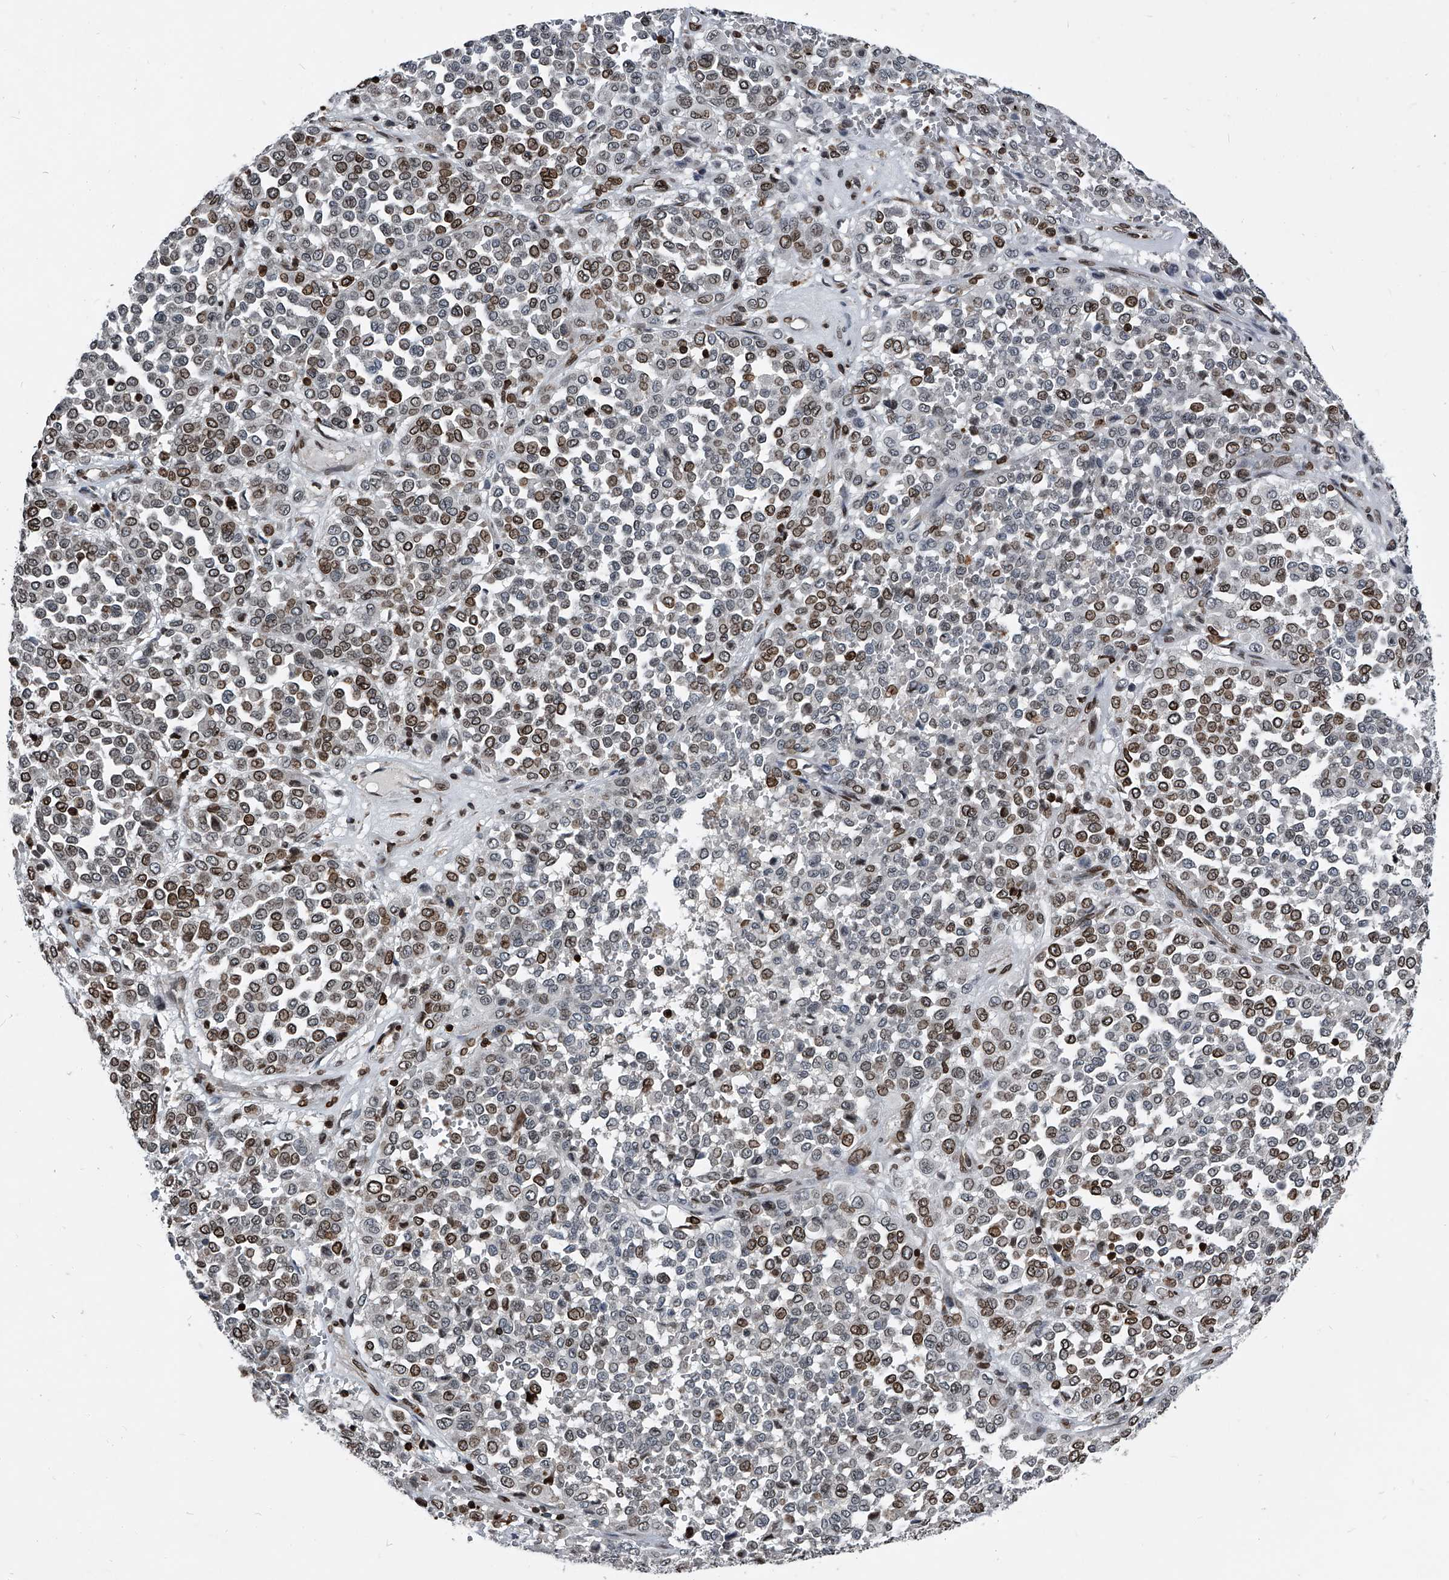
{"staining": {"intensity": "moderate", "quantity": "25%-75%", "location": "cytoplasmic/membranous,nuclear"}, "tissue": "melanoma", "cell_type": "Tumor cells", "image_type": "cancer", "snomed": [{"axis": "morphology", "description": "Malignant melanoma, Metastatic site"}, {"axis": "topography", "description": "Pancreas"}], "caption": "Immunohistochemistry (IHC) histopathology image of neoplastic tissue: human melanoma stained using immunohistochemistry reveals medium levels of moderate protein expression localized specifically in the cytoplasmic/membranous and nuclear of tumor cells, appearing as a cytoplasmic/membranous and nuclear brown color.", "gene": "PHF20", "patient": {"sex": "female", "age": 30}}